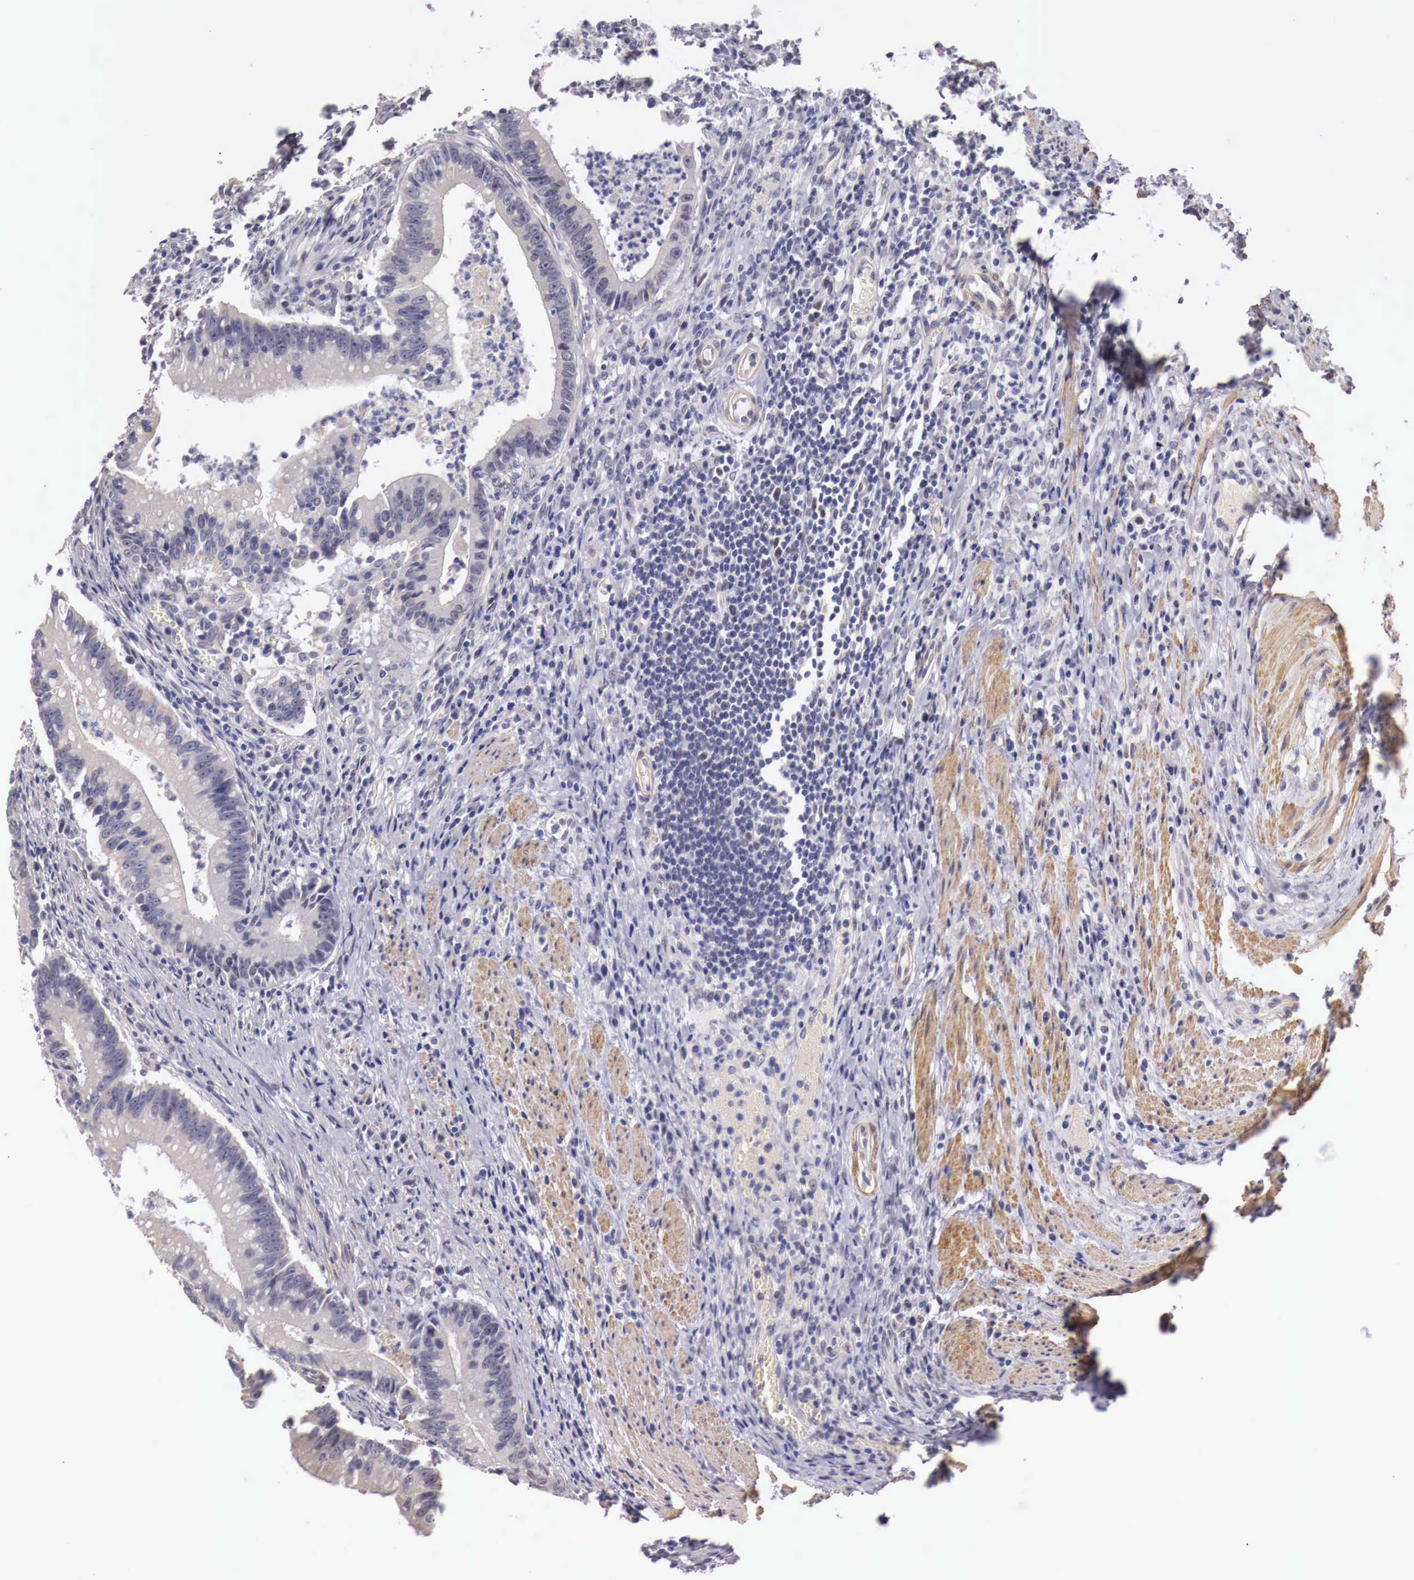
{"staining": {"intensity": "negative", "quantity": "none", "location": "none"}, "tissue": "colorectal cancer", "cell_type": "Tumor cells", "image_type": "cancer", "snomed": [{"axis": "morphology", "description": "Adenocarcinoma, NOS"}, {"axis": "topography", "description": "Rectum"}], "caption": "Immunohistochemical staining of human colorectal adenocarcinoma reveals no significant expression in tumor cells.", "gene": "ENOX2", "patient": {"sex": "female", "age": 81}}